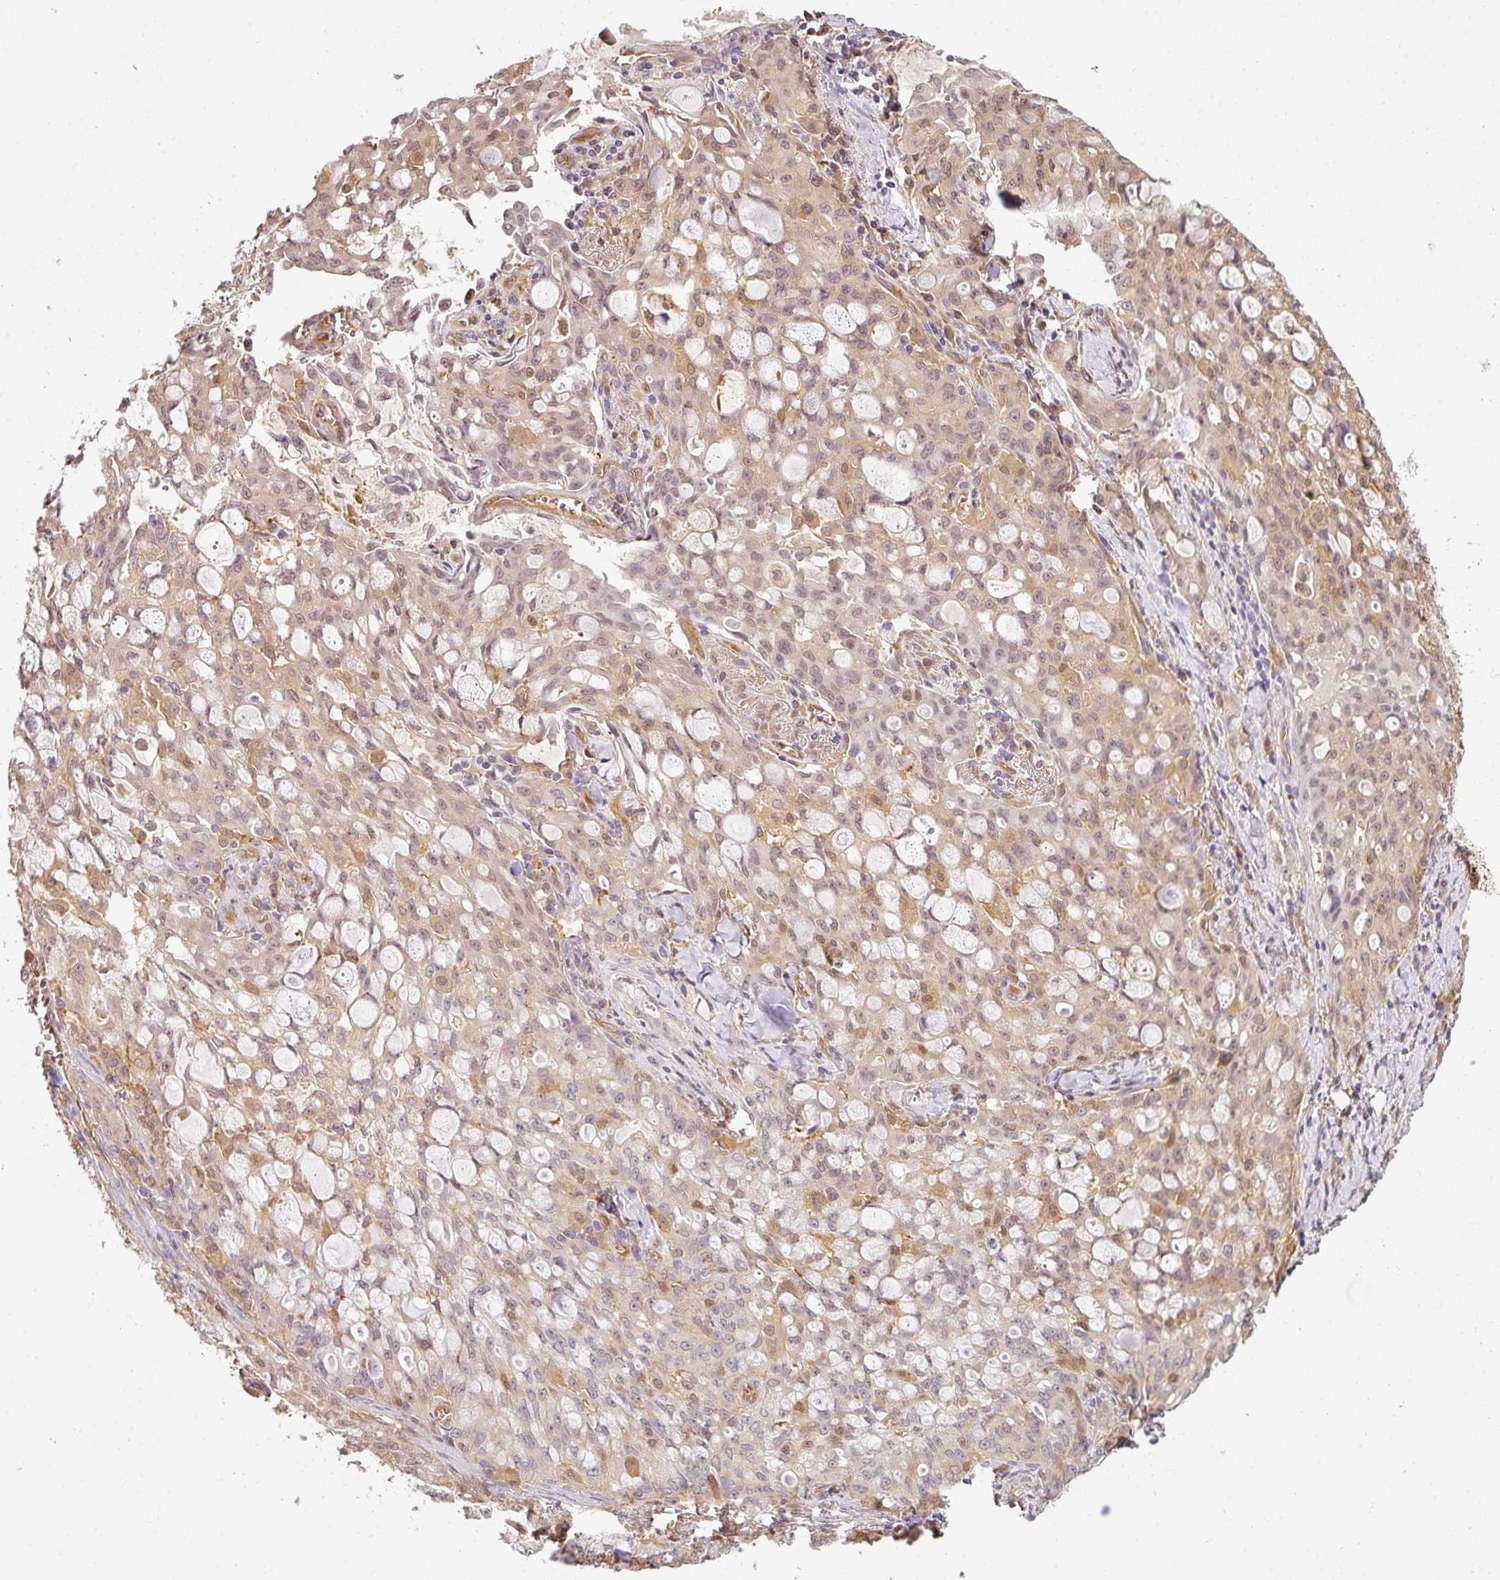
{"staining": {"intensity": "negative", "quantity": "none", "location": "none"}, "tissue": "lung cancer", "cell_type": "Tumor cells", "image_type": "cancer", "snomed": [{"axis": "morphology", "description": "Adenocarcinoma, NOS"}, {"axis": "topography", "description": "Lung"}], "caption": "Tumor cells show no significant staining in adenocarcinoma (lung).", "gene": "ANKRD18A", "patient": {"sex": "female", "age": 44}}